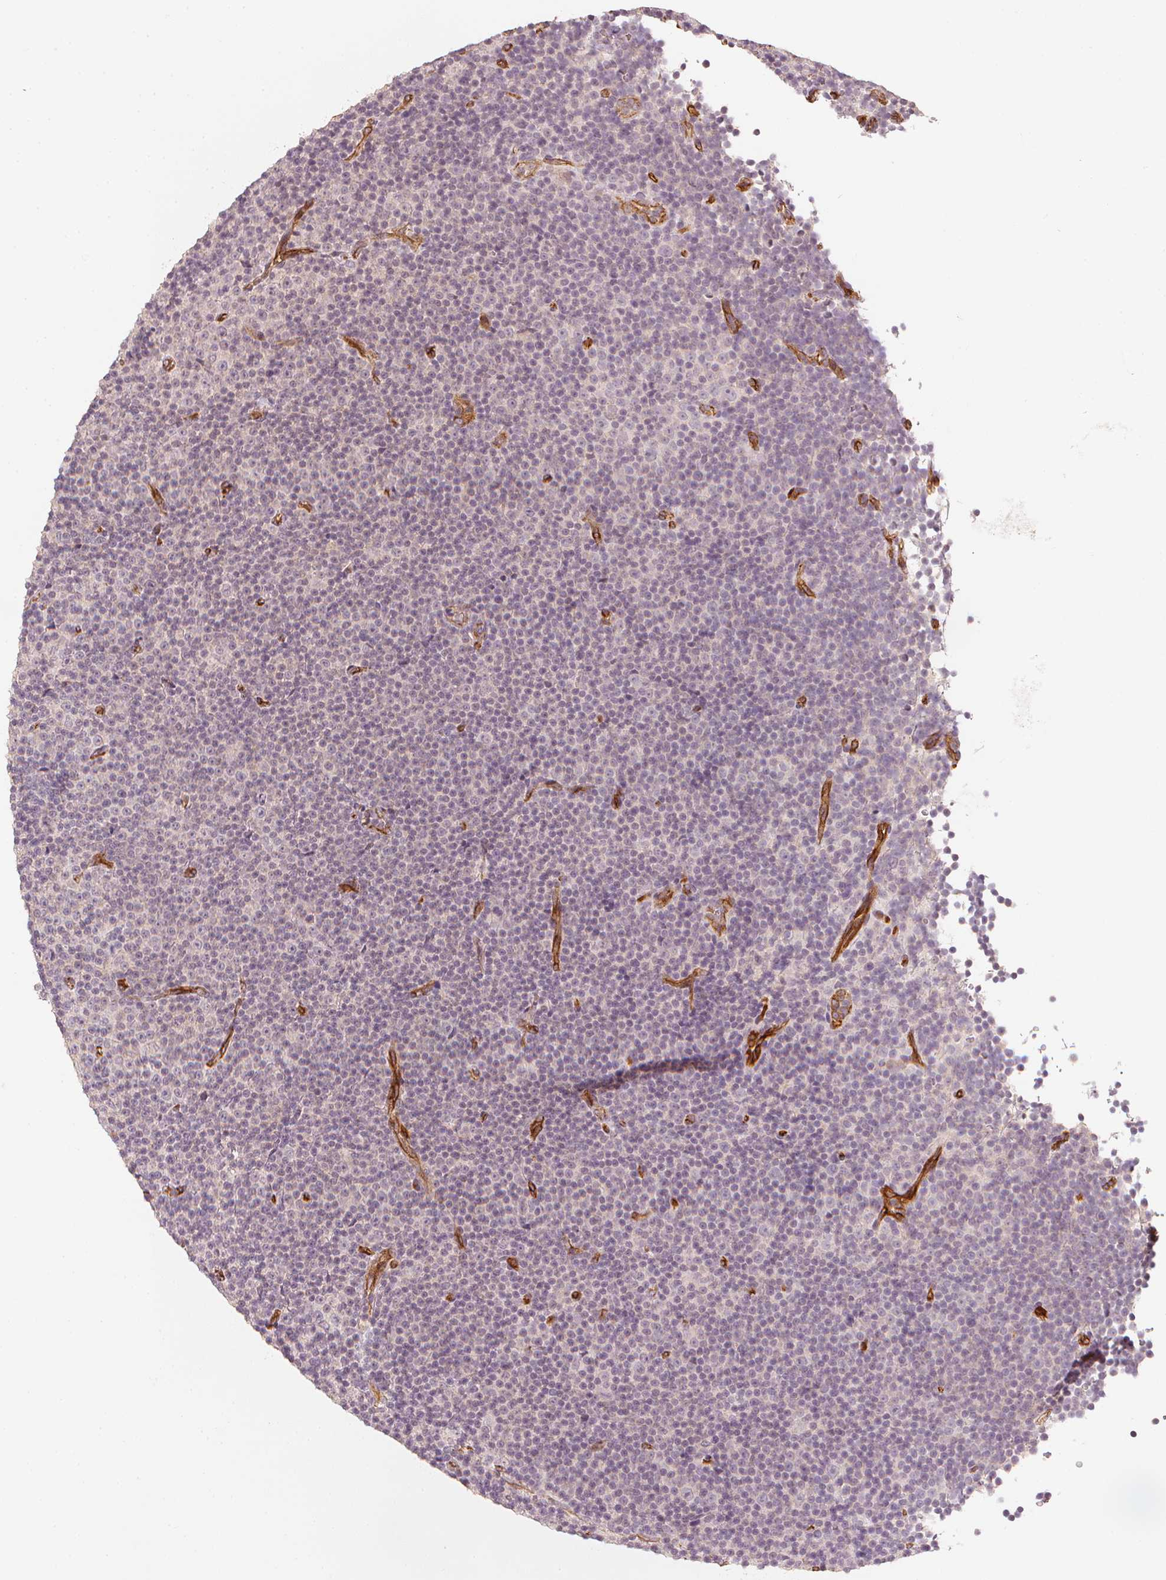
{"staining": {"intensity": "negative", "quantity": "none", "location": "none"}, "tissue": "lymphoma", "cell_type": "Tumor cells", "image_type": "cancer", "snomed": [{"axis": "morphology", "description": "Malignant lymphoma, non-Hodgkin's type, Low grade"}, {"axis": "topography", "description": "Lymph node"}], "caption": "The micrograph exhibits no staining of tumor cells in low-grade malignant lymphoma, non-Hodgkin's type. Nuclei are stained in blue.", "gene": "CIB1", "patient": {"sex": "female", "age": 67}}